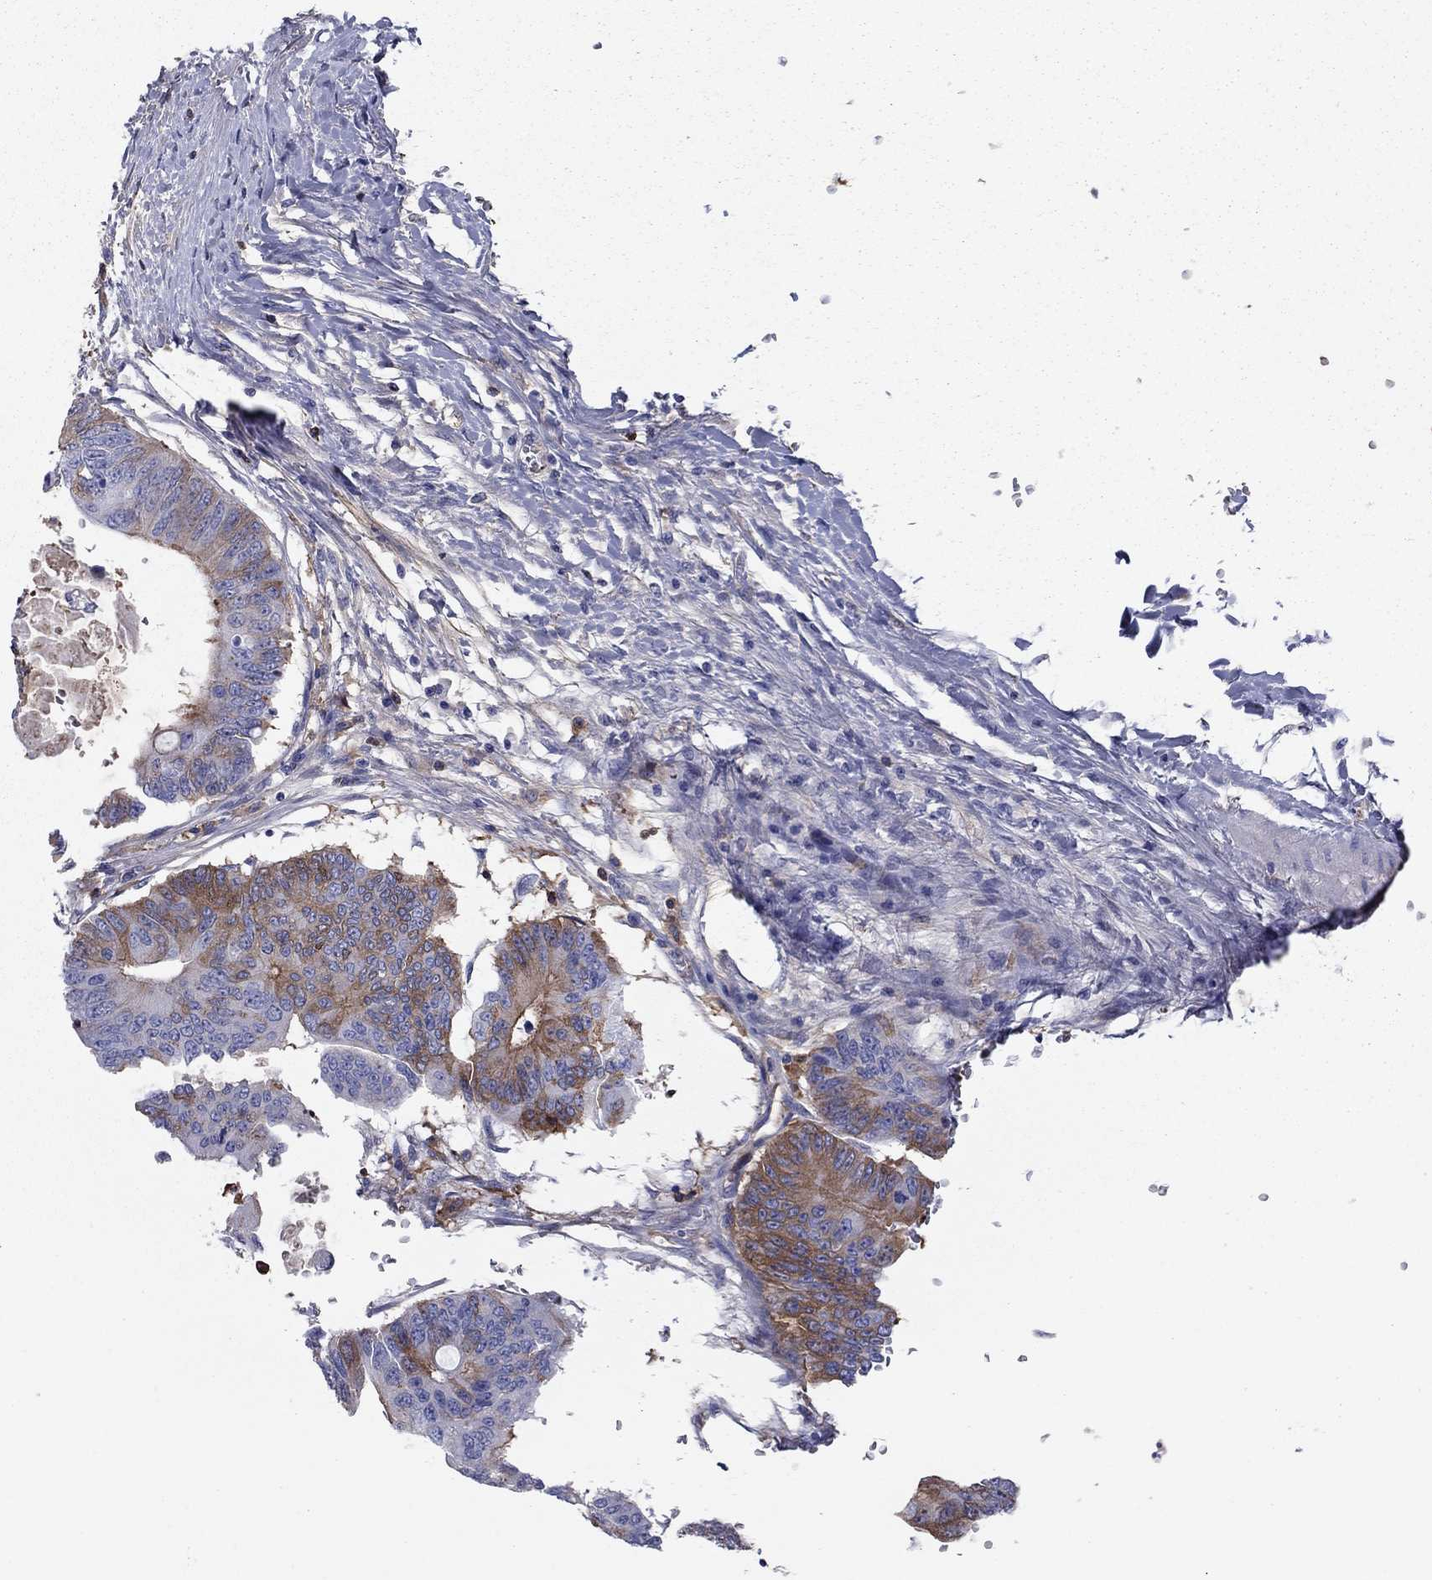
{"staining": {"intensity": "moderate", "quantity": "25%-75%", "location": "cytoplasmic/membranous"}, "tissue": "colorectal cancer", "cell_type": "Tumor cells", "image_type": "cancer", "snomed": [{"axis": "morphology", "description": "Adenocarcinoma, NOS"}, {"axis": "topography", "description": "Rectum"}], "caption": "A photomicrograph of colorectal cancer stained for a protein reveals moderate cytoplasmic/membranous brown staining in tumor cells.", "gene": "HPX", "patient": {"sex": "male", "age": 59}}